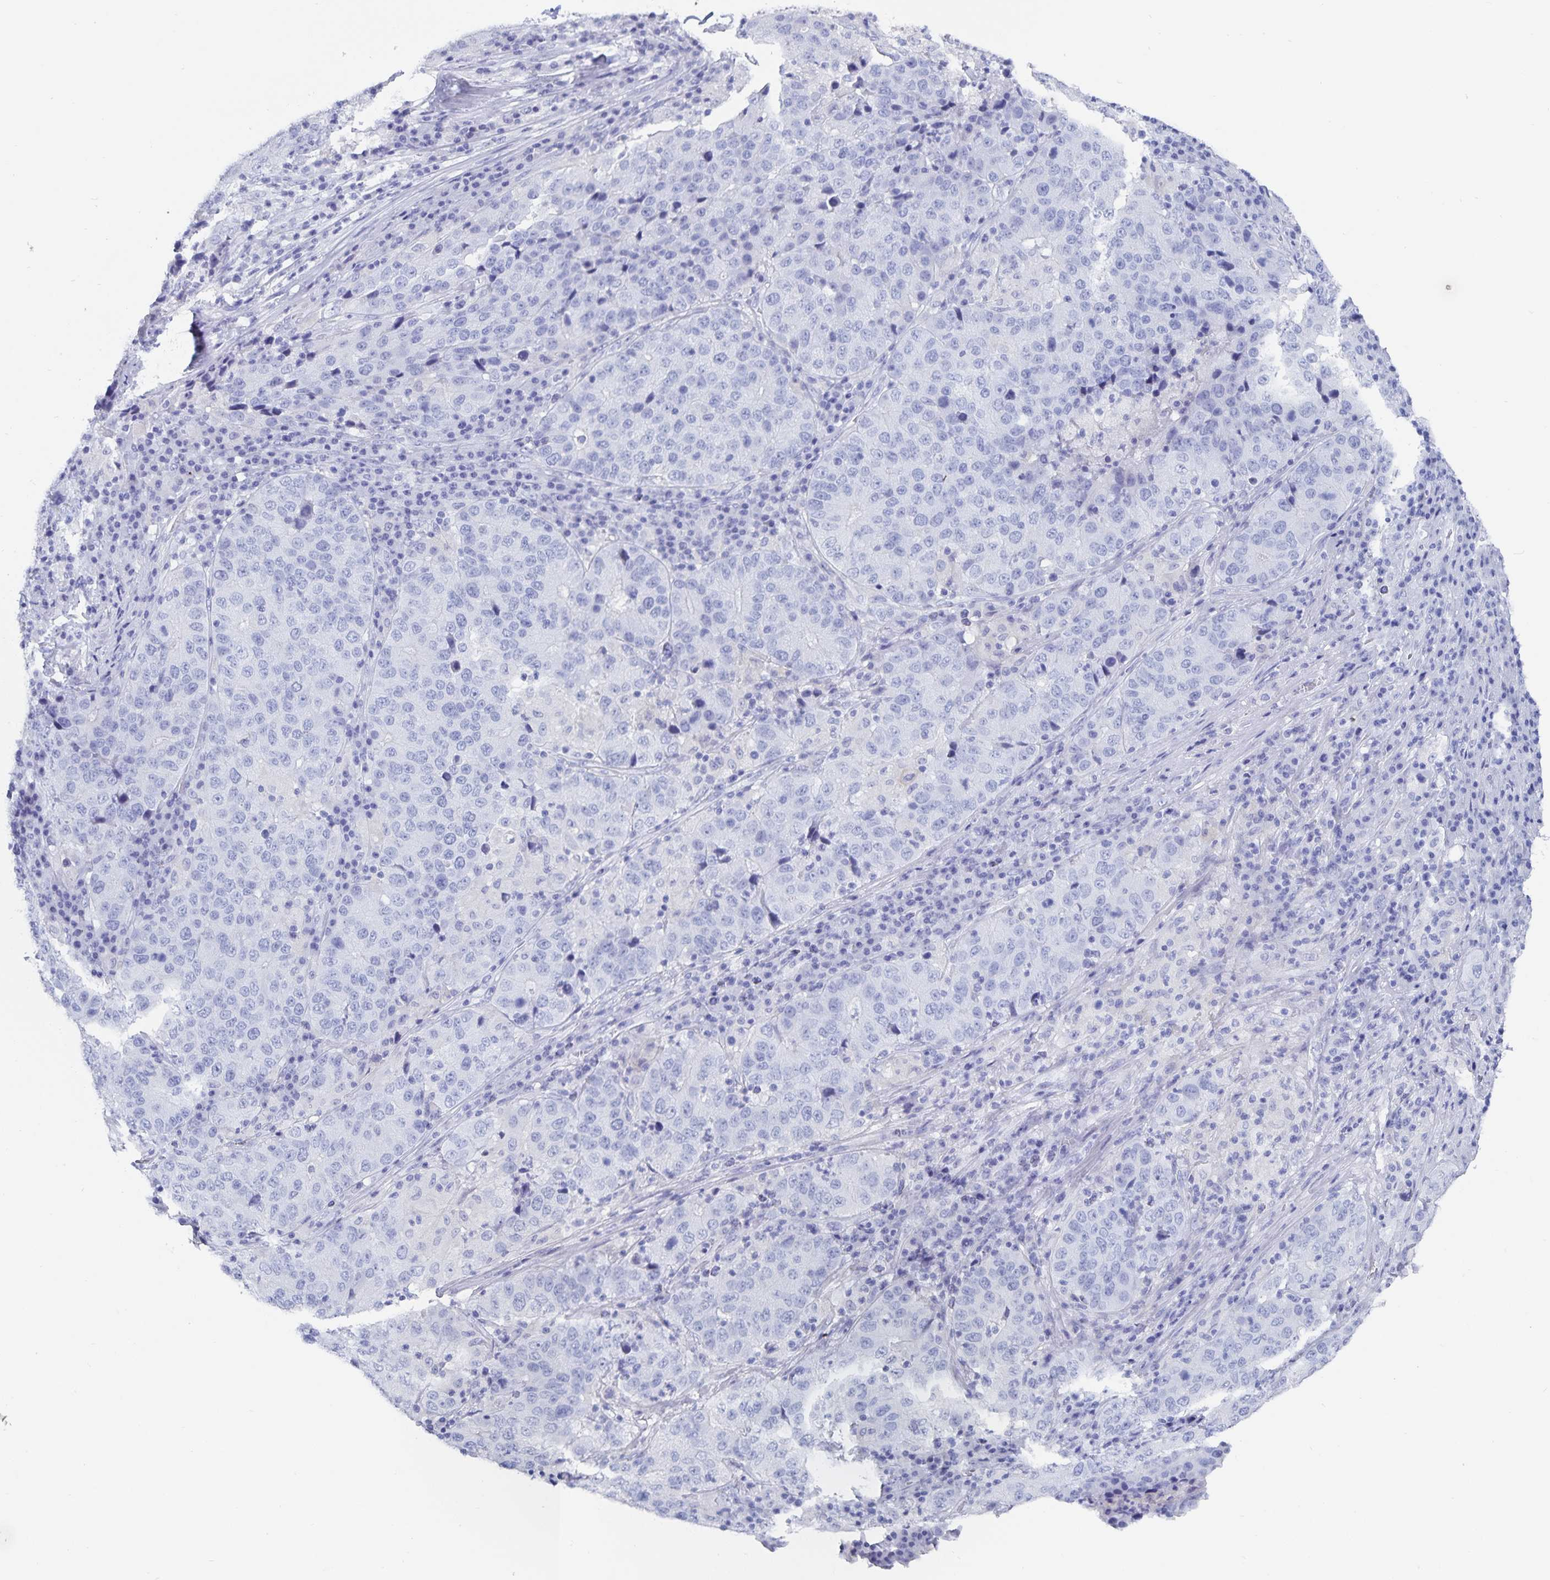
{"staining": {"intensity": "negative", "quantity": "none", "location": "none"}, "tissue": "stomach cancer", "cell_type": "Tumor cells", "image_type": "cancer", "snomed": [{"axis": "morphology", "description": "Adenocarcinoma, NOS"}, {"axis": "topography", "description": "Stomach"}], "caption": "This photomicrograph is of stomach adenocarcinoma stained with IHC to label a protein in brown with the nuclei are counter-stained blue. There is no staining in tumor cells.", "gene": "C19orf73", "patient": {"sex": "male", "age": 71}}